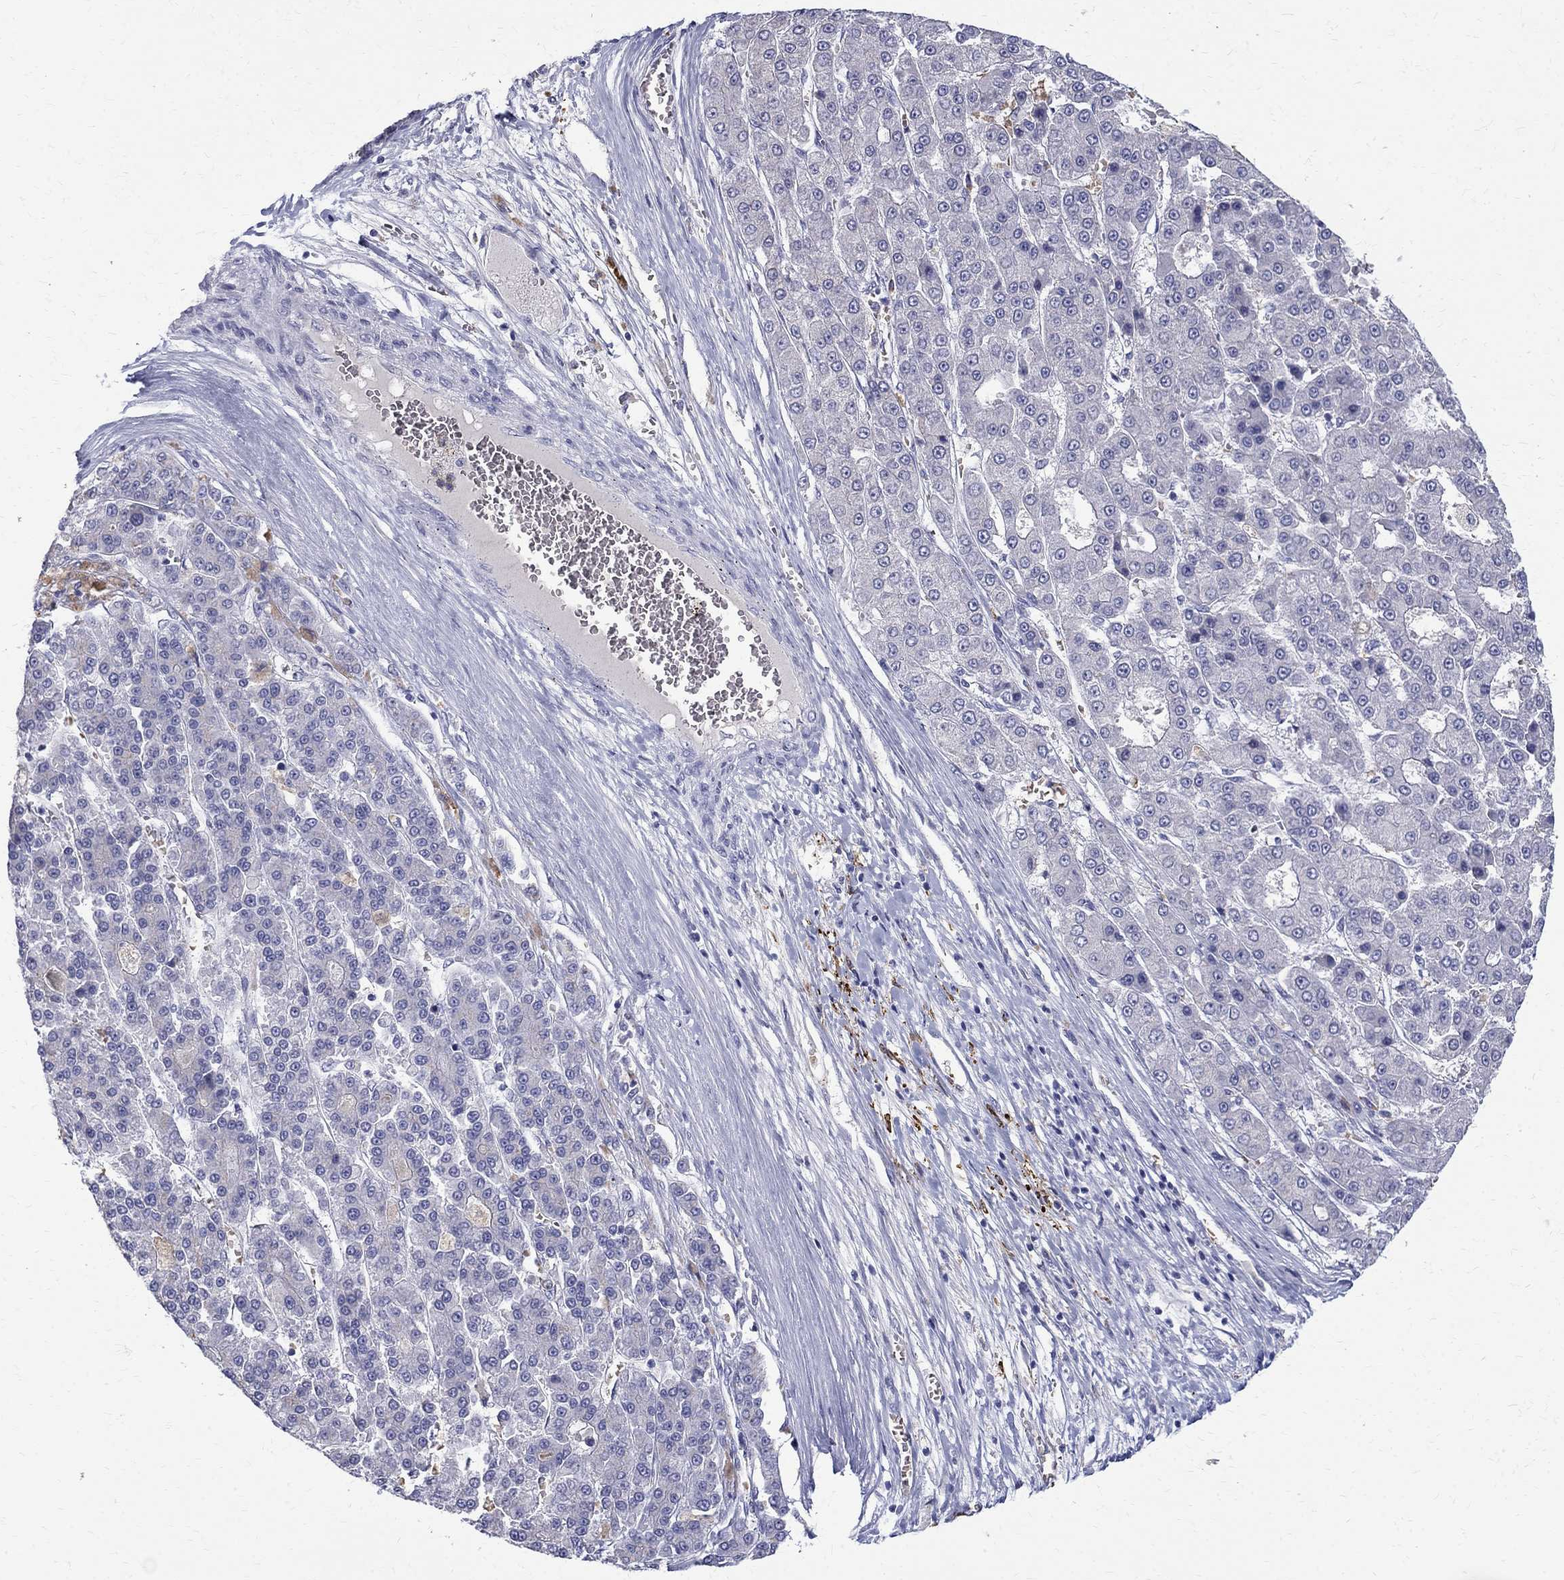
{"staining": {"intensity": "negative", "quantity": "none", "location": "none"}, "tissue": "liver cancer", "cell_type": "Tumor cells", "image_type": "cancer", "snomed": [{"axis": "morphology", "description": "Carcinoma, Hepatocellular, NOS"}, {"axis": "topography", "description": "Liver"}], "caption": "An immunohistochemistry (IHC) photomicrograph of hepatocellular carcinoma (liver) is shown. There is no staining in tumor cells of hepatocellular carcinoma (liver). The staining is performed using DAB brown chromogen with nuclei counter-stained in using hematoxylin.", "gene": "AGER", "patient": {"sex": "male", "age": 70}}